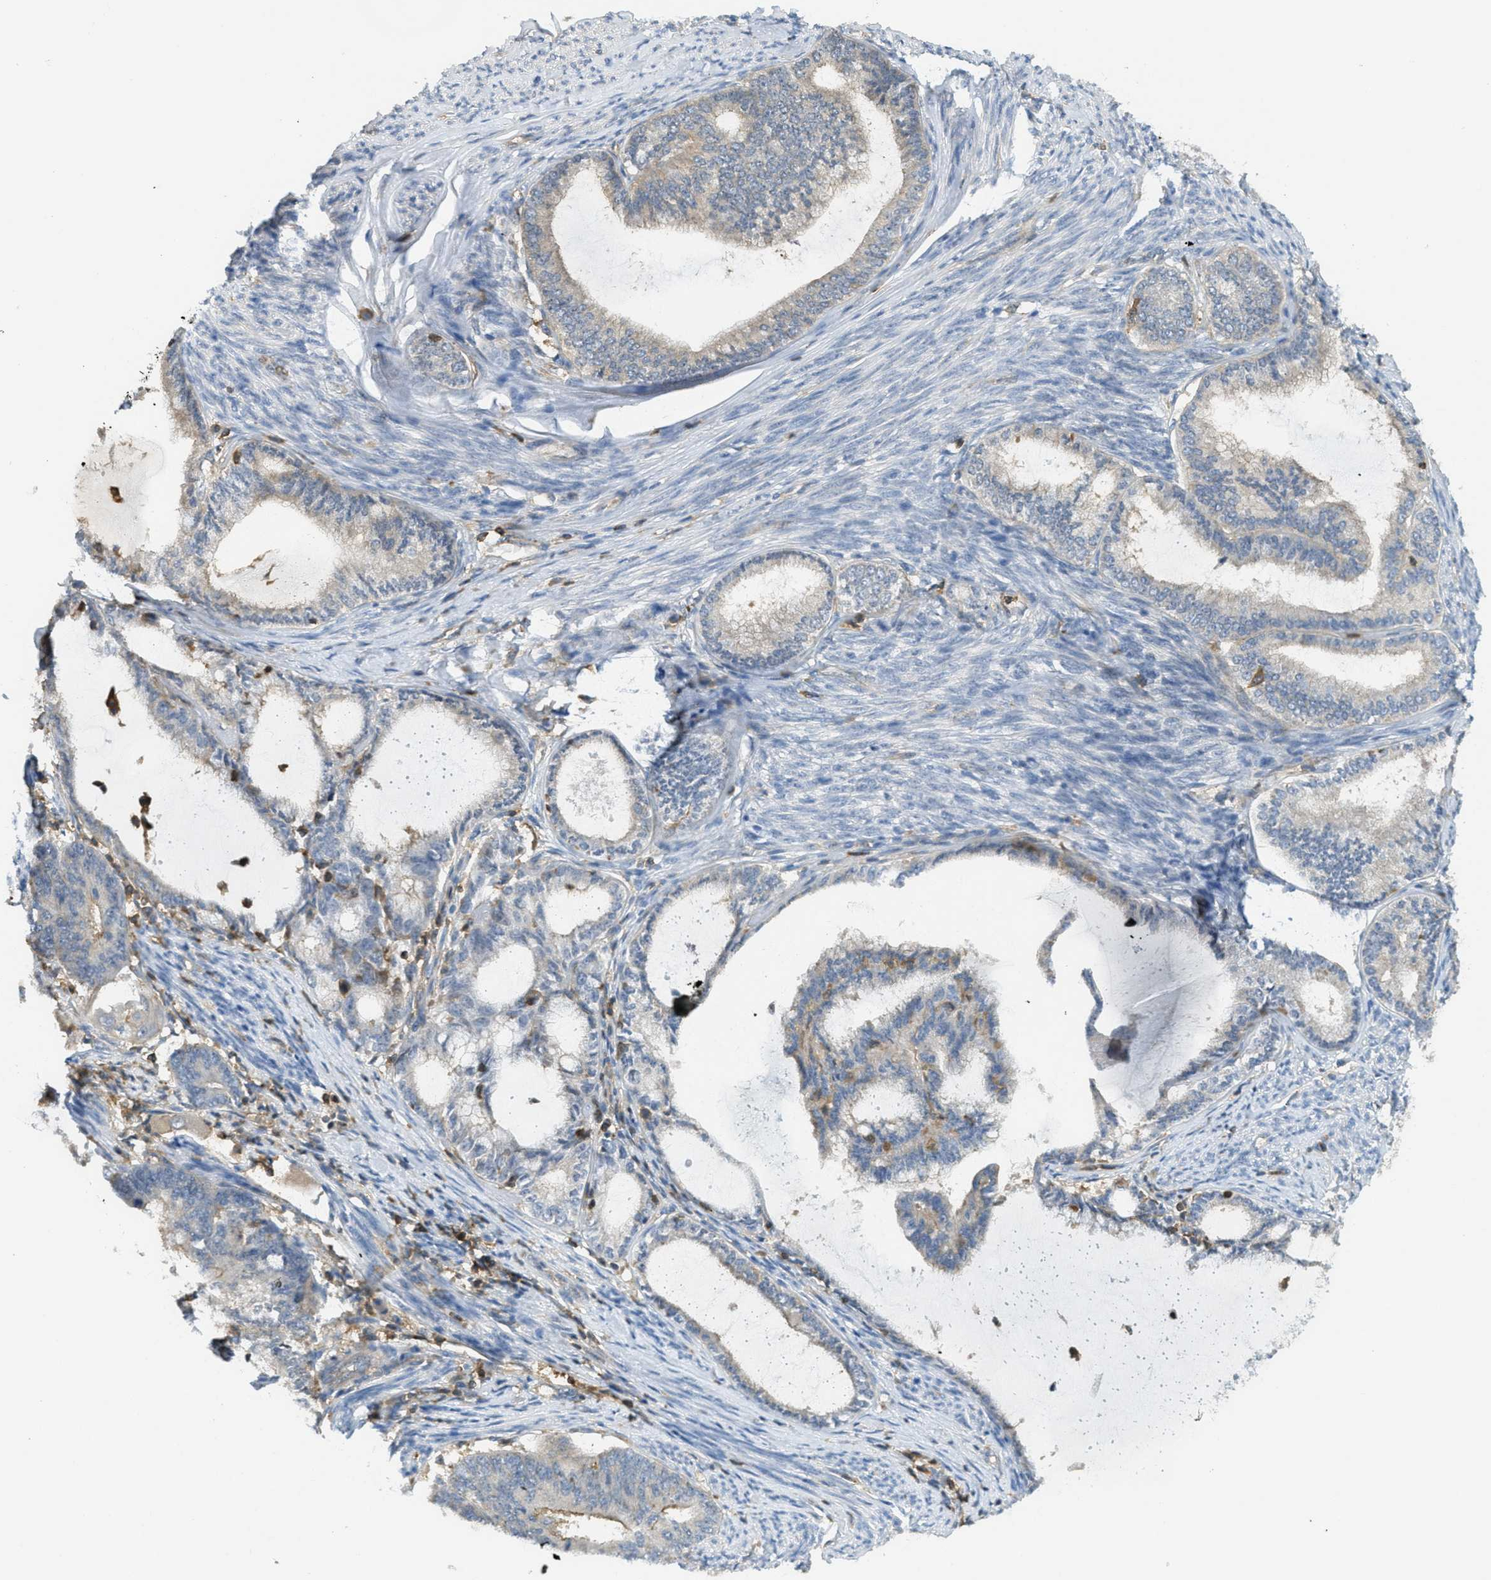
{"staining": {"intensity": "weak", "quantity": "25%-75%", "location": "cytoplasmic/membranous"}, "tissue": "endometrial cancer", "cell_type": "Tumor cells", "image_type": "cancer", "snomed": [{"axis": "morphology", "description": "Adenocarcinoma, NOS"}, {"axis": "topography", "description": "Endometrium"}], "caption": "Endometrial cancer stained with a brown dye shows weak cytoplasmic/membranous positive expression in about 25%-75% of tumor cells.", "gene": "GRIK2", "patient": {"sex": "female", "age": 86}}